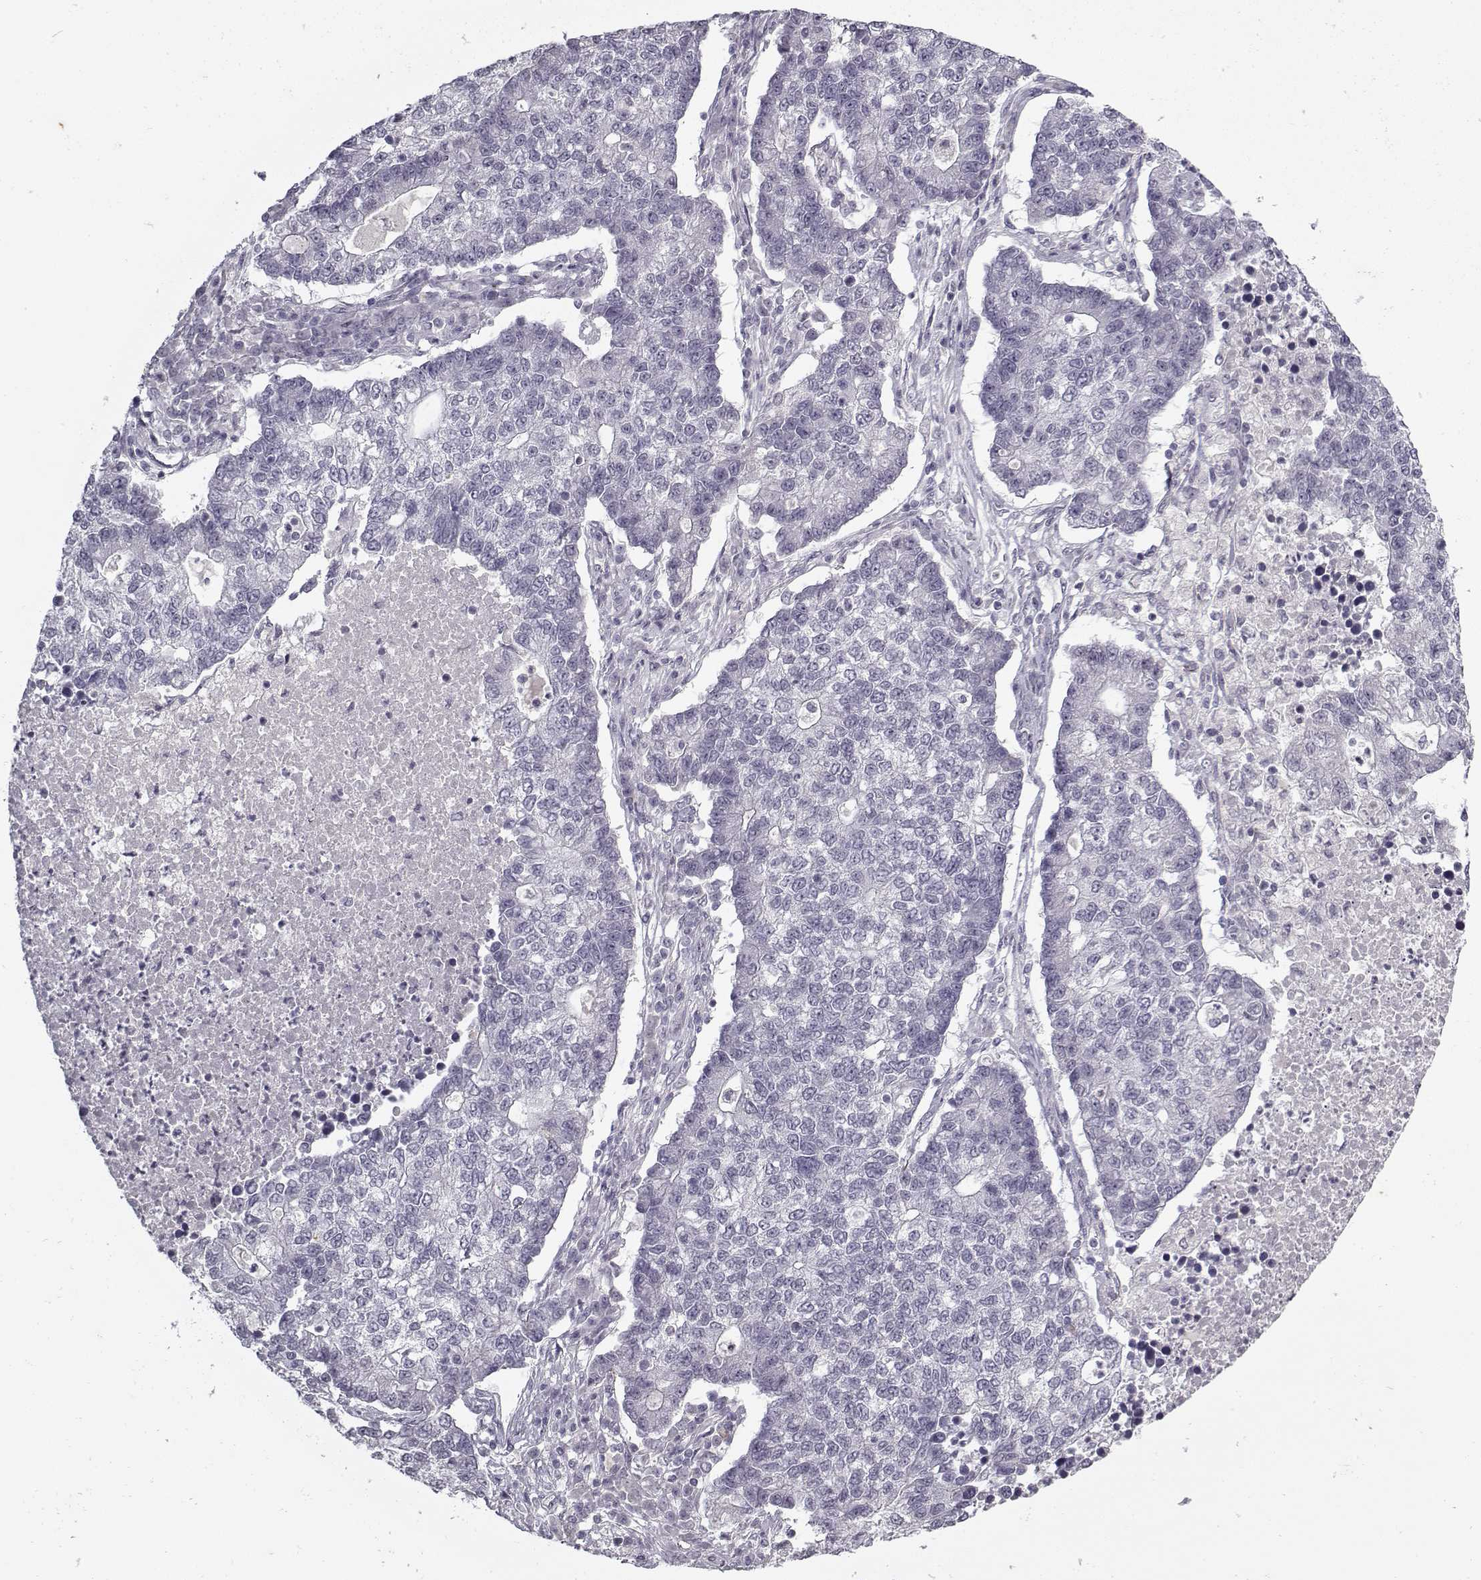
{"staining": {"intensity": "negative", "quantity": "none", "location": "none"}, "tissue": "lung cancer", "cell_type": "Tumor cells", "image_type": "cancer", "snomed": [{"axis": "morphology", "description": "Adenocarcinoma, NOS"}, {"axis": "topography", "description": "Lung"}], "caption": "DAB immunohistochemical staining of lung adenocarcinoma displays no significant positivity in tumor cells.", "gene": "SNCA", "patient": {"sex": "male", "age": 57}}